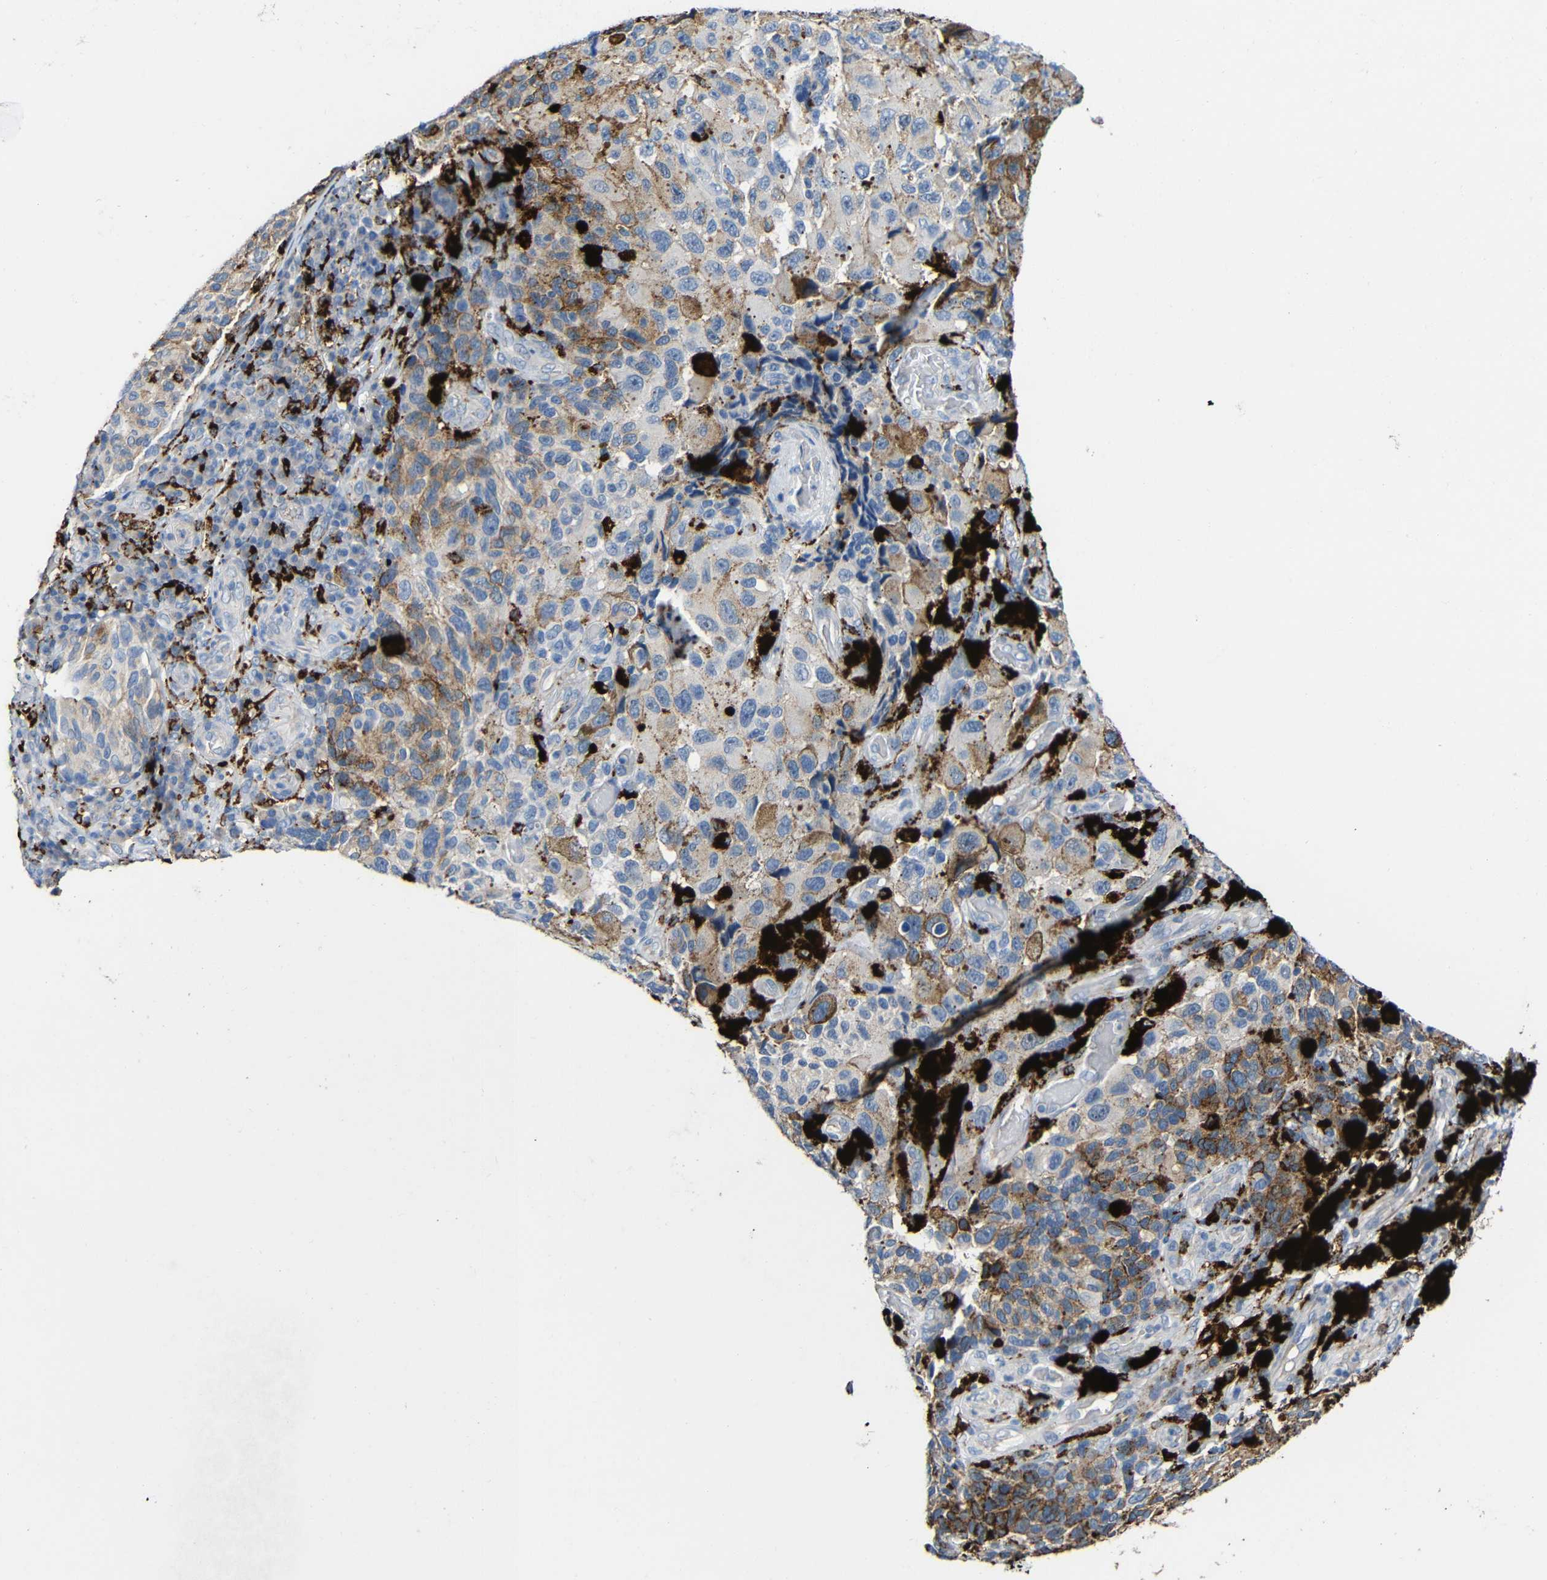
{"staining": {"intensity": "moderate", "quantity": "25%-75%", "location": "cytoplasmic/membranous"}, "tissue": "melanoma", "cell_type": "Tumor cells", "image_type": "cancer", "snomed": [{"axis": "morphology", "description": "Malignant melanoma, NOS"}, {"axis": "topography", "description": "Skin"}], "caption": "There is medium levels of moderate cytoplasmic/membranous expression in tumor cells of malignant melanoma, as demonstrated by immunohistochemical staining (brown color).", "gene": "HLA-DMA", "patient": {"sex": "female", "age": 73}}